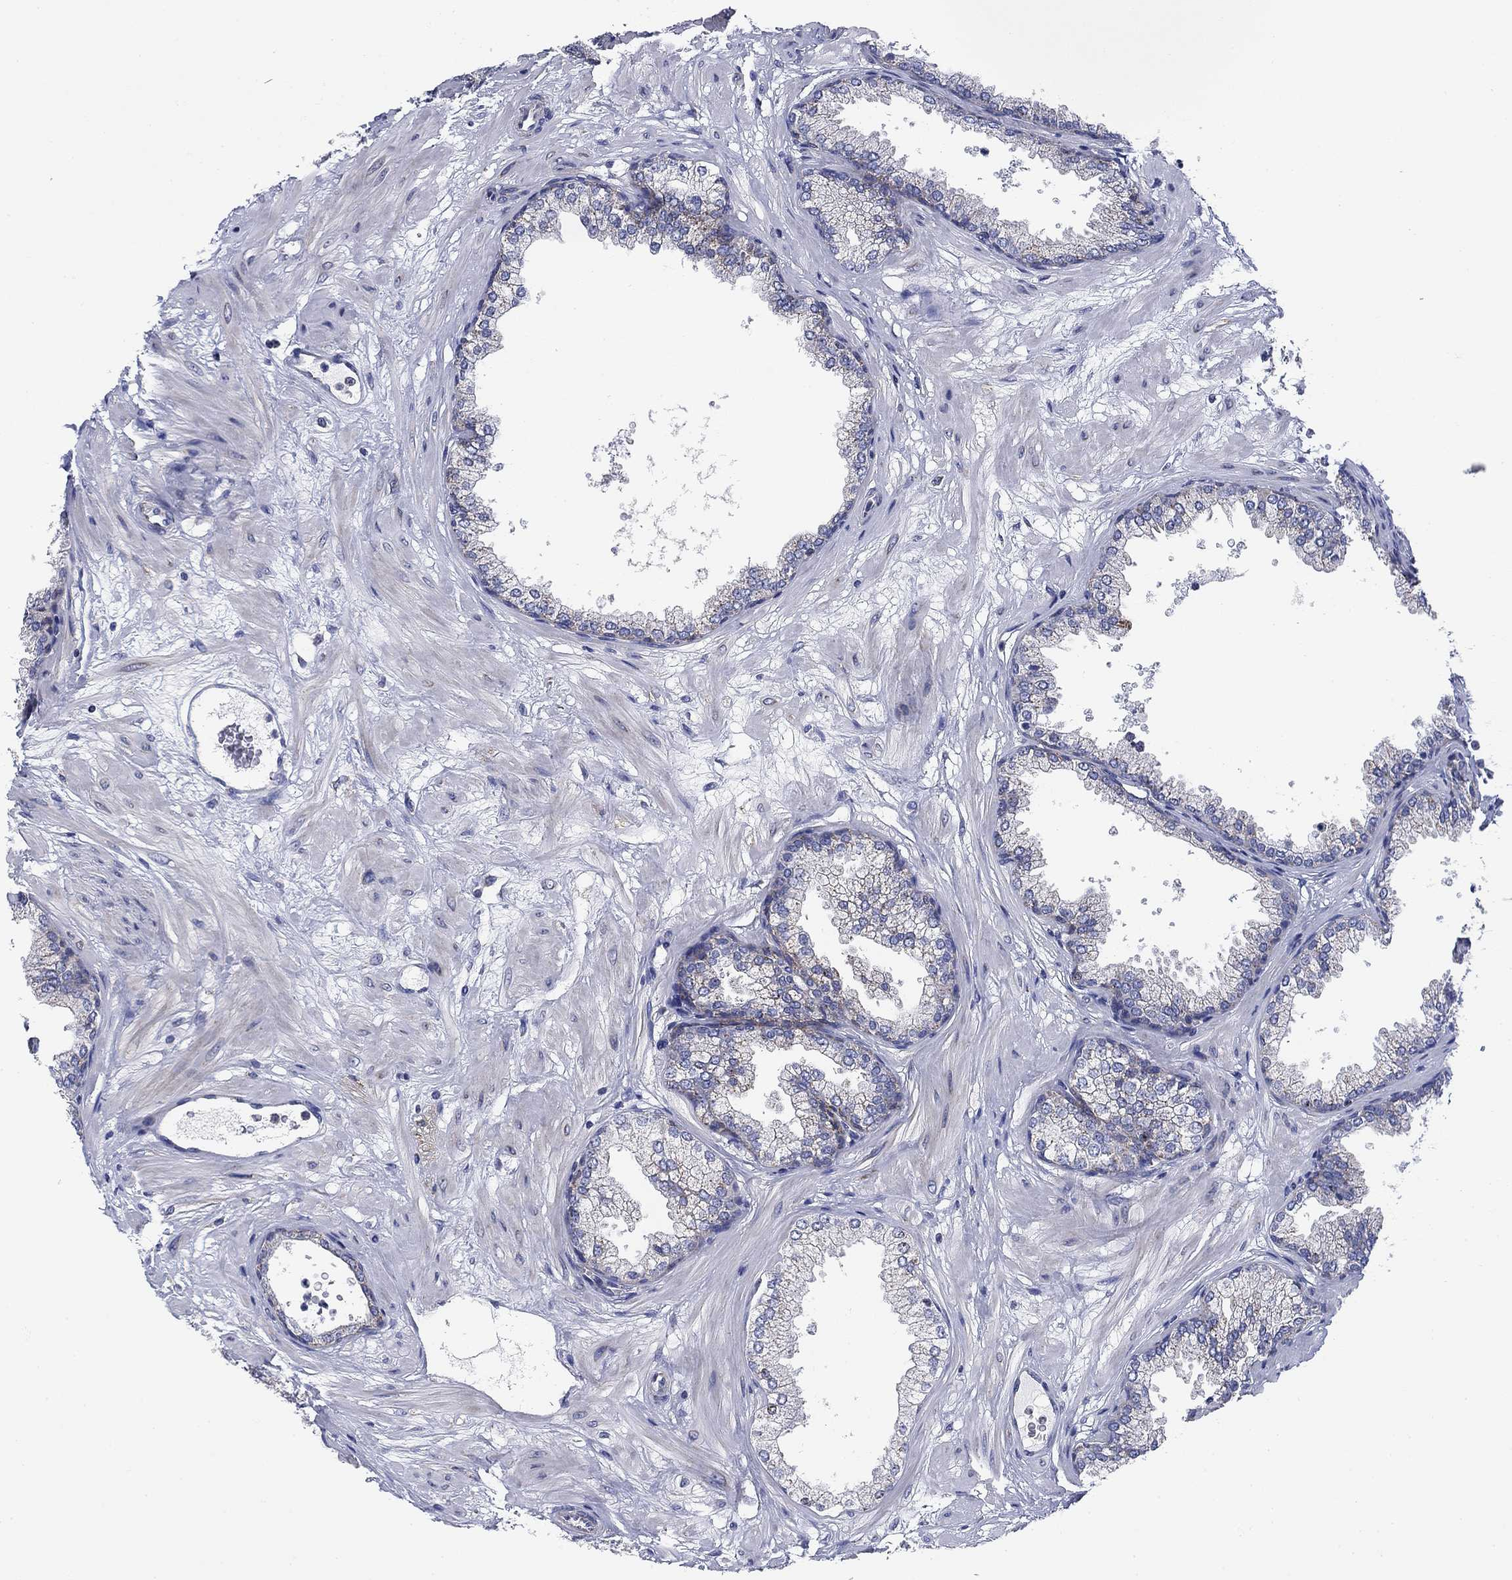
{"staining": {"intensity": "negative", "quantity": "none", "location": "none"}, "tissue": "prostate", "cell_type": "Glandular cells", "image_type": "normal", "snomed": [{"axis": "morphology", "description": "Normal tissue, NOS"}, {"axis": "topography", "description": "Prostate"}], "caption": "High magnification brightfield microscopy of unremarkable prostate stained with DAB (3,3'-diaminobenzidine) (brown) and counterstained with hematoxylin (blue): glandular cells show no significant expression. (DAB immunohistochemistry (IHC) with hematoxylin counter stain).", "gene": "NACAD", "patient": {"sex": "male", "age": 37}}